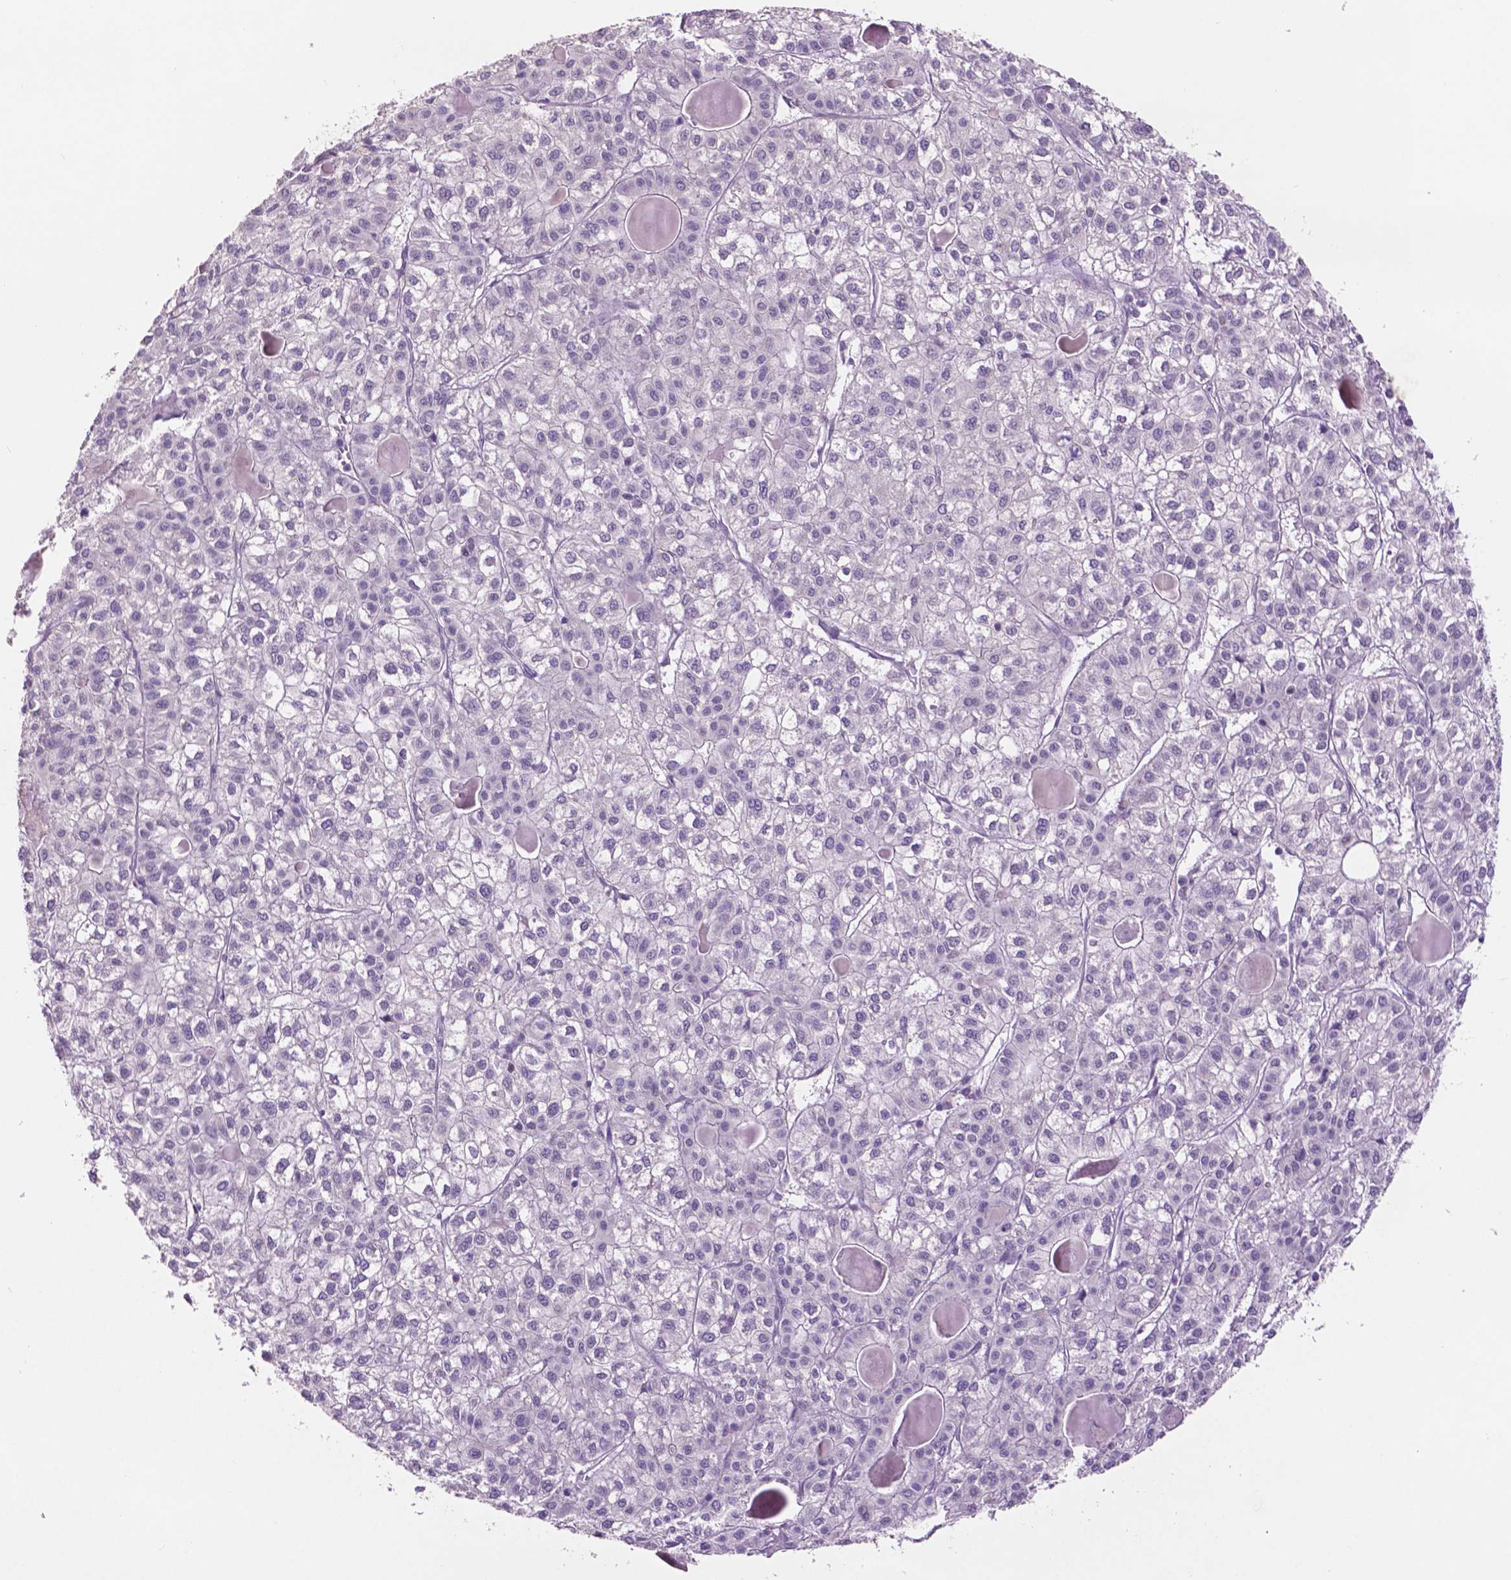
{"staining": {"intensity": "negative", "quantity": "none", "location": "none"}, "tissue": "liver cancer", "cell_type": "Tumor cells", "image_type": "cancer", "snomed": [{"axis": "morphology", "description": "Carcinoma, Hepatocellular, NOS"}, {"axis": "topography", "description": "Liver"}], "caption": "An image of human hepatocellular carcinoma (liver) is negative for staining in tumor cells.", "gene": "NCOR1", "patient": {"sex": "female", "age": 43}}